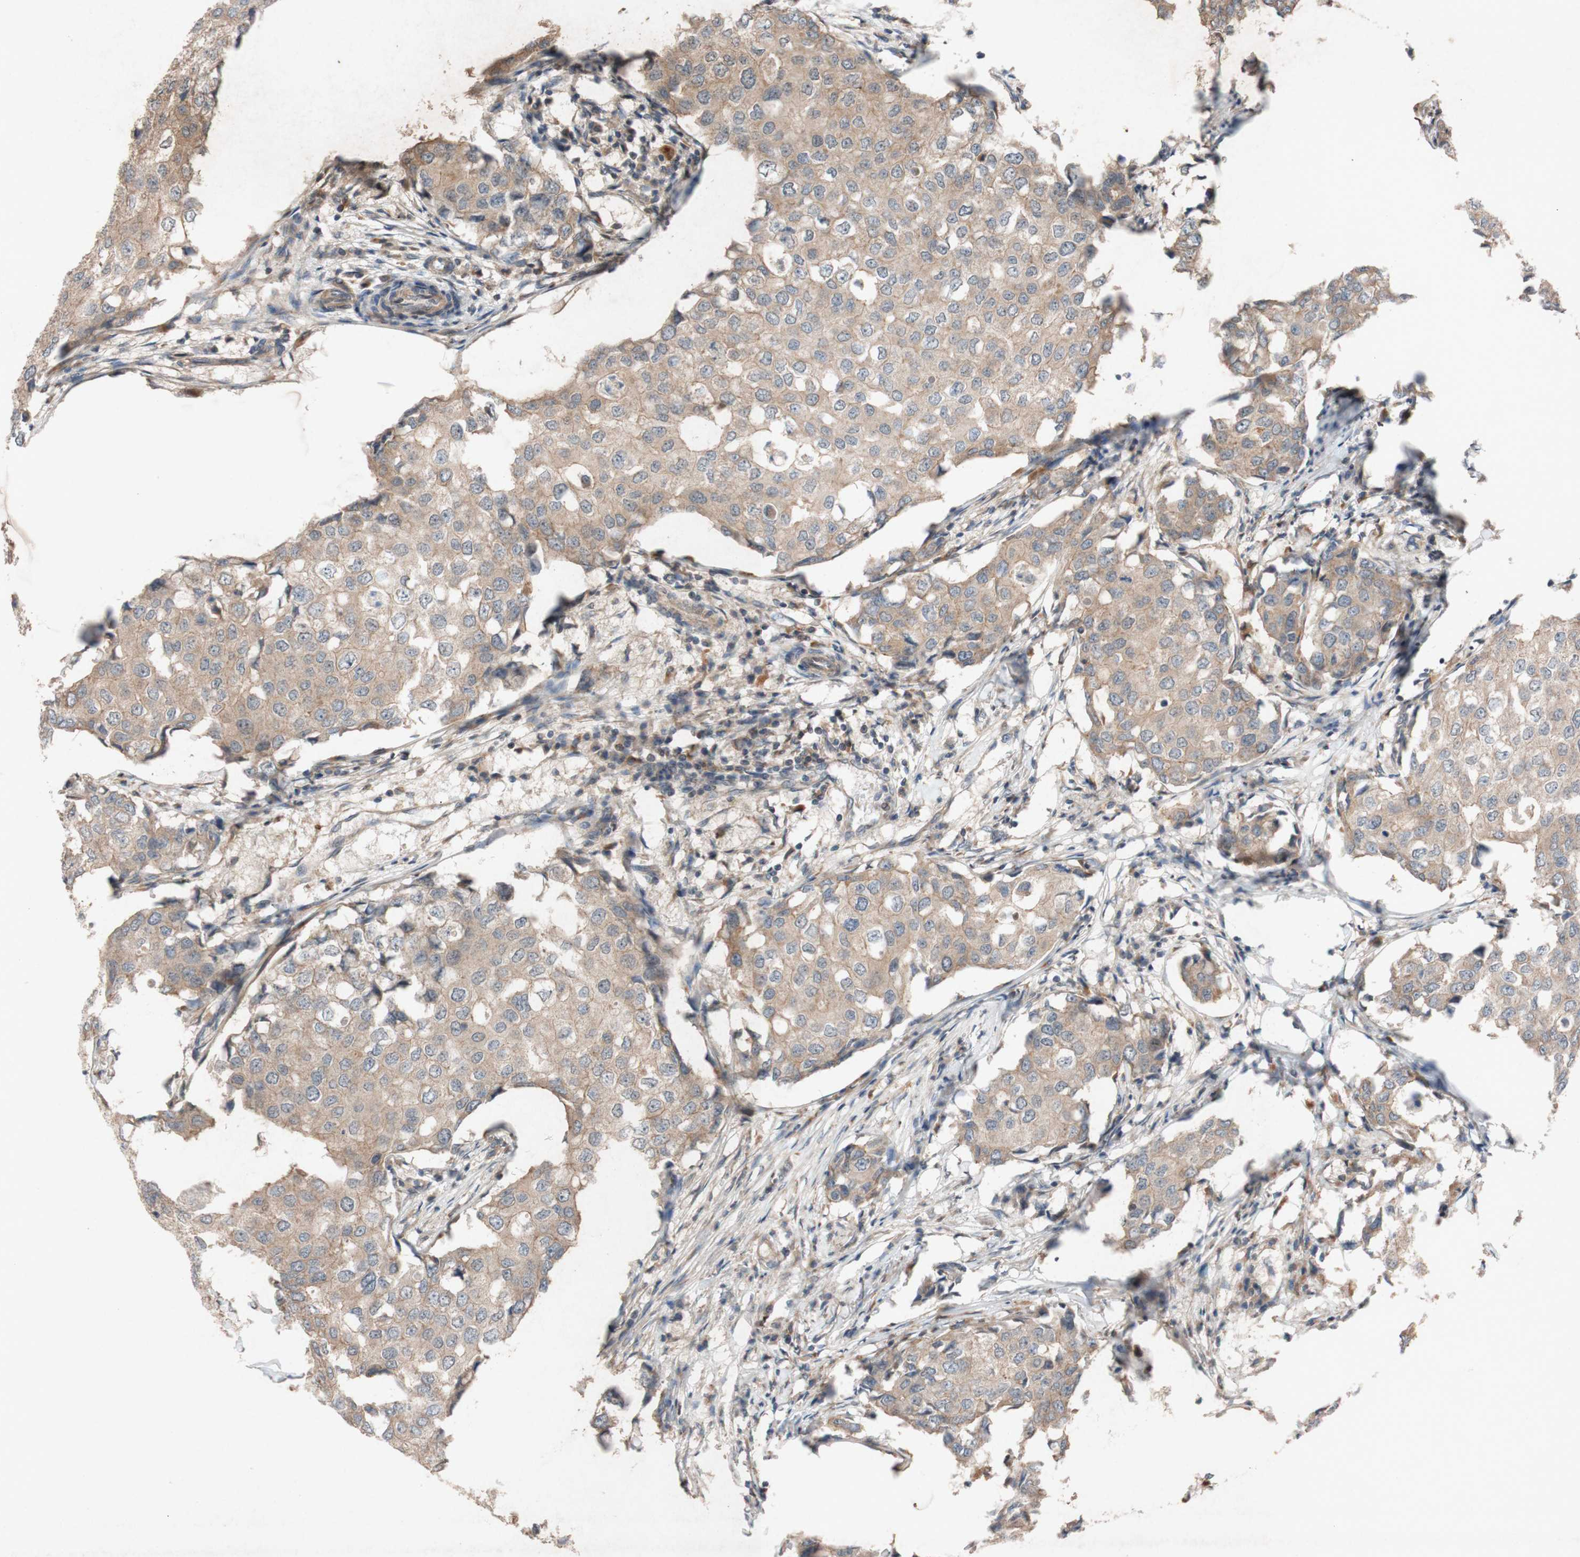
{"staining": {"intensity": "weak", "quantity": ">75%", "location": "cytoplasmic/membranous"}, "tissue": "breast cancer", "cell_type": "Tumor cells", "image_type": "cancer", "snomed": [{"axis": "morphology", "description": "Duct carcinoma"}, {"axis": "topography", "description": "Breast"}], "caption": "Immunohistochemical staining of breast invasive ductal carcinoma exhibits low levels of weak cytoplasmic/membranous protein positivity in approximately >75% of tumor cells.", "gene": "ATP6V1F", "patient": {"sex": "female", "age": 27}}